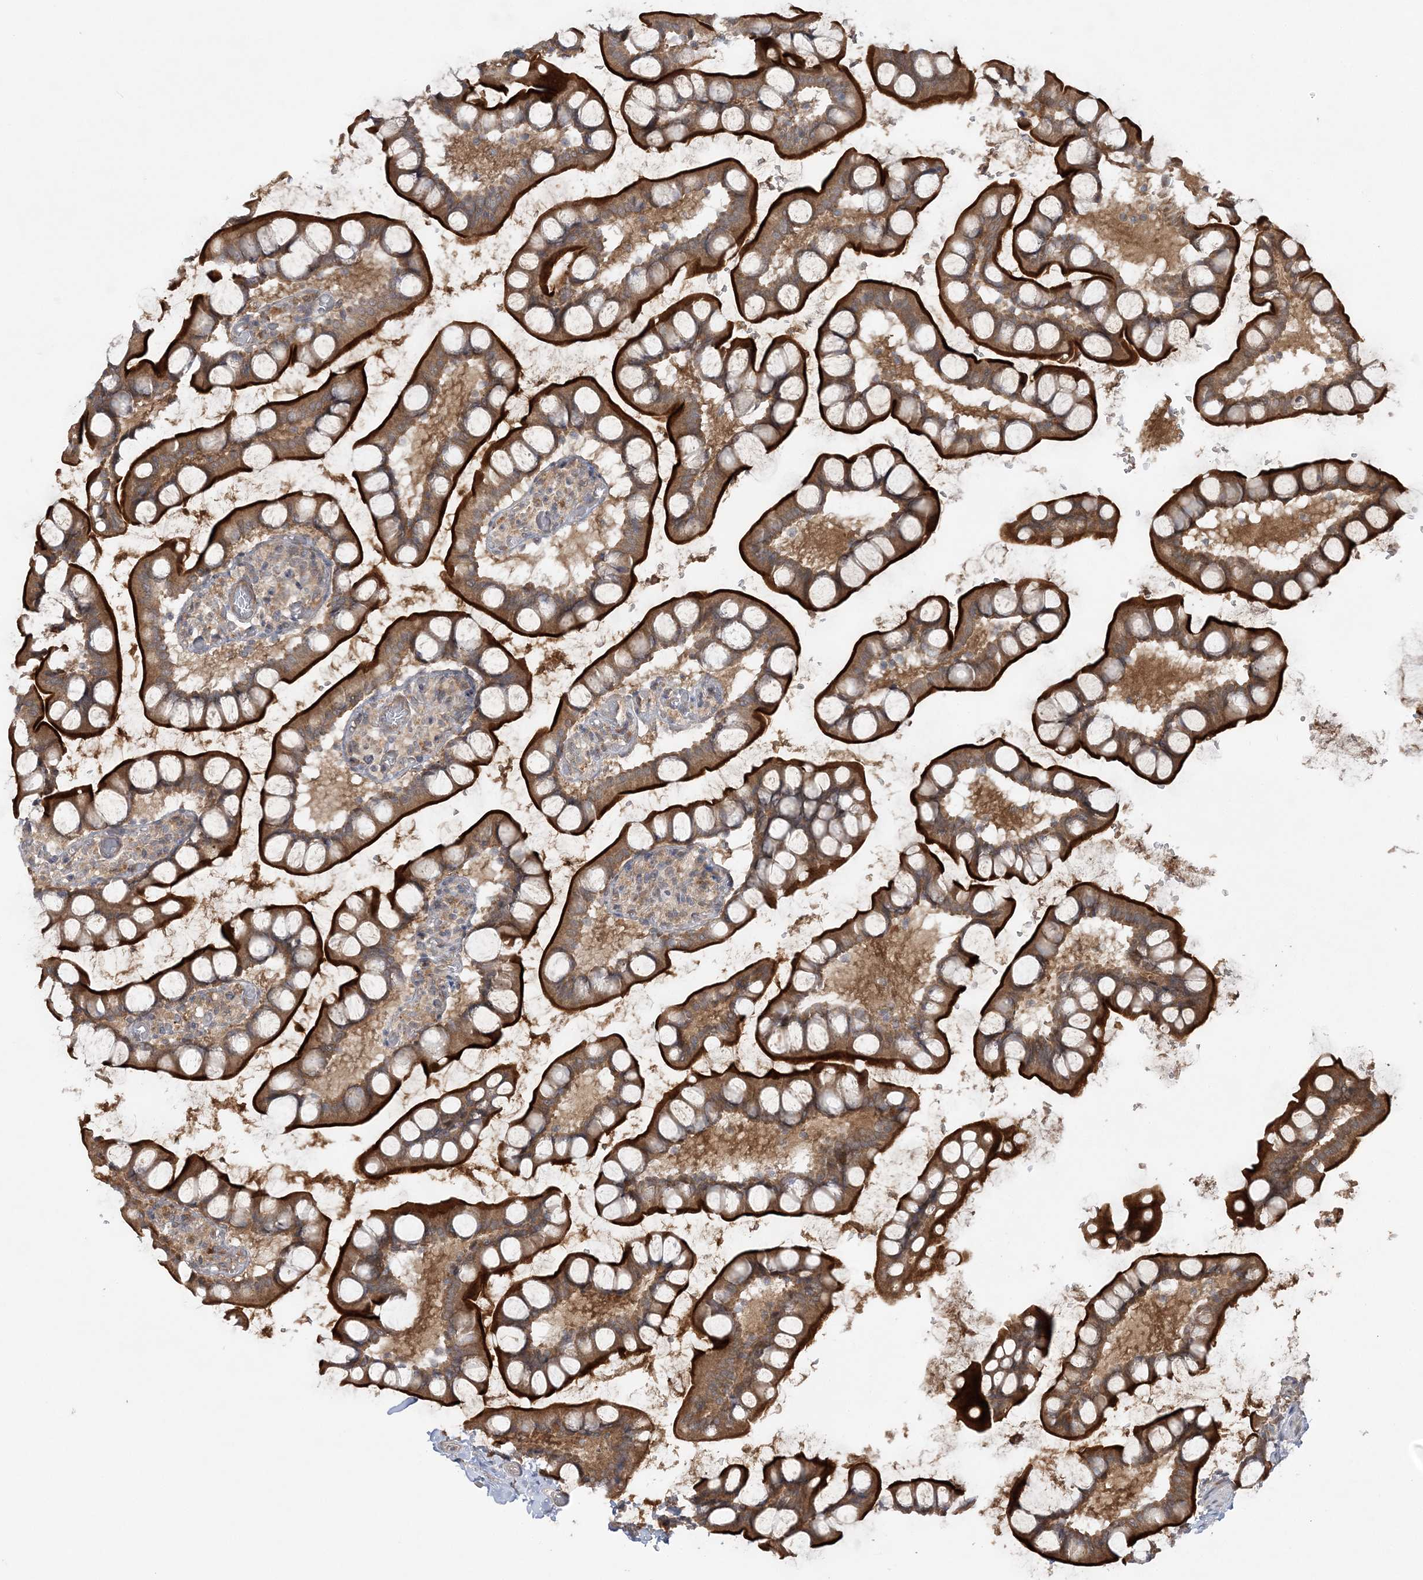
{"staining": {"intensity": "moderate", "quantity": ">75%", "location": "cytoplasmic/membranous"}, "tissue": "small intestine", "cell_type": "Glandular cells", "image_type": "normal", "snomed": [{"axis": "morphology", "description": "Normal tissue, NOS"}, {"axis": "topography", "description": "Small intestine"}], "caption": "Small intestine was stained to show a protein in brown. There is medium levels of moderate cytoplasmic/membranous positivity in about >75% of glandular cells. The staining was performed using DAB (3,3'-diaminobenzidine), with brown indicating positive protein expression. Nuclei are stained blue with hematoxylin.", "gene": "MMADHC", "patient": {"sex": "male", "age": 52}}